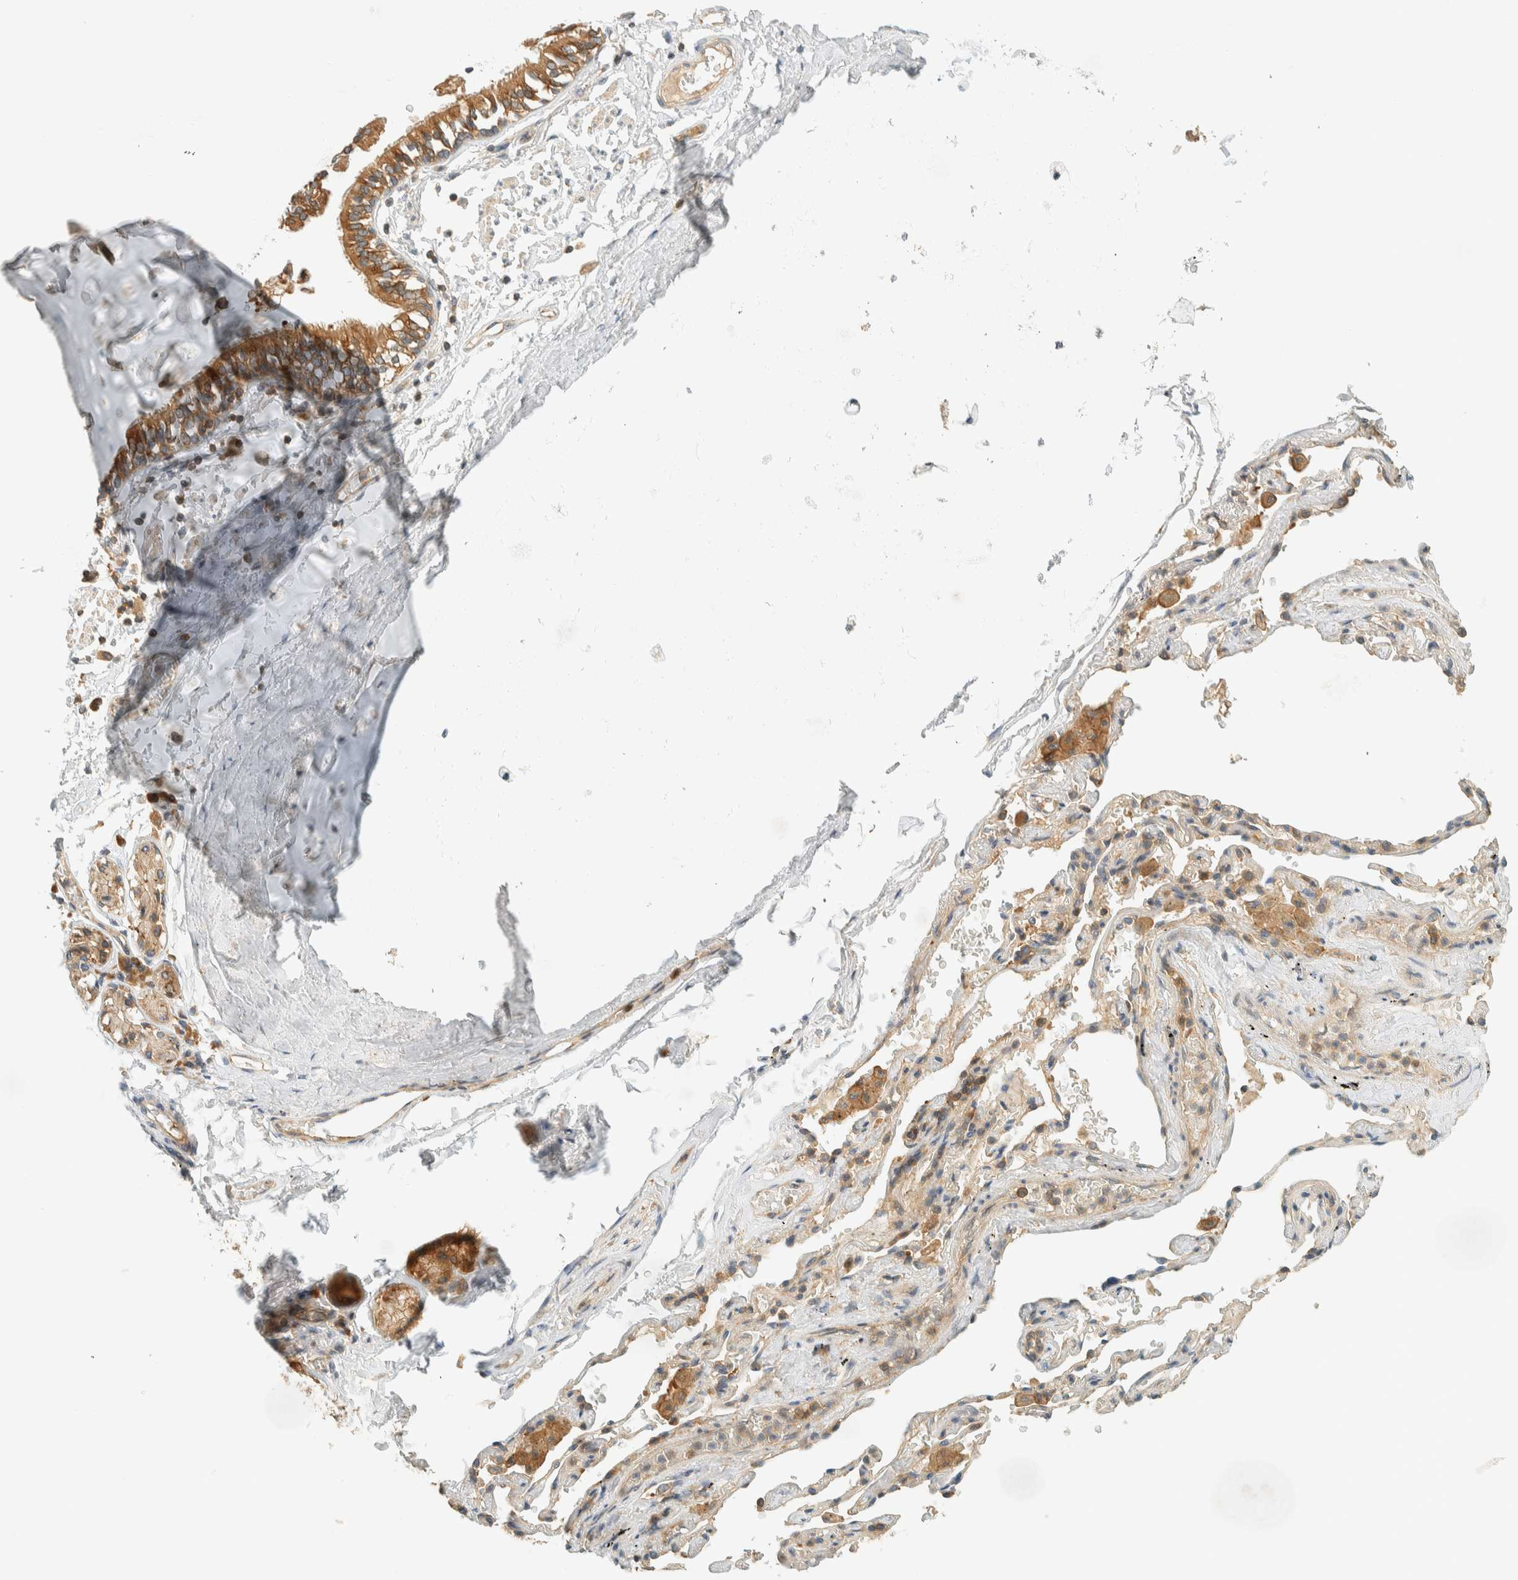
{"staining": {"intensity": "negative", "quantity": "none", "location": "none"}, "tissue": "adipose tissue", "cell_type": "Adipocytes", "image_type": "normal", "snomed": [{"axis": "morphology", "description": "Normal tissue, NOS"}, {"axis": "topography", "description": "Cartilage tissue"}, {"axis": "topography", "description": "Lung"}], "caption": "Immunohistochemical staining of normal adipose tissue displays no significant expression in adipocytes.", "gene": "ARFGEF1", "patient": {"sex": "female", "age": 77}}